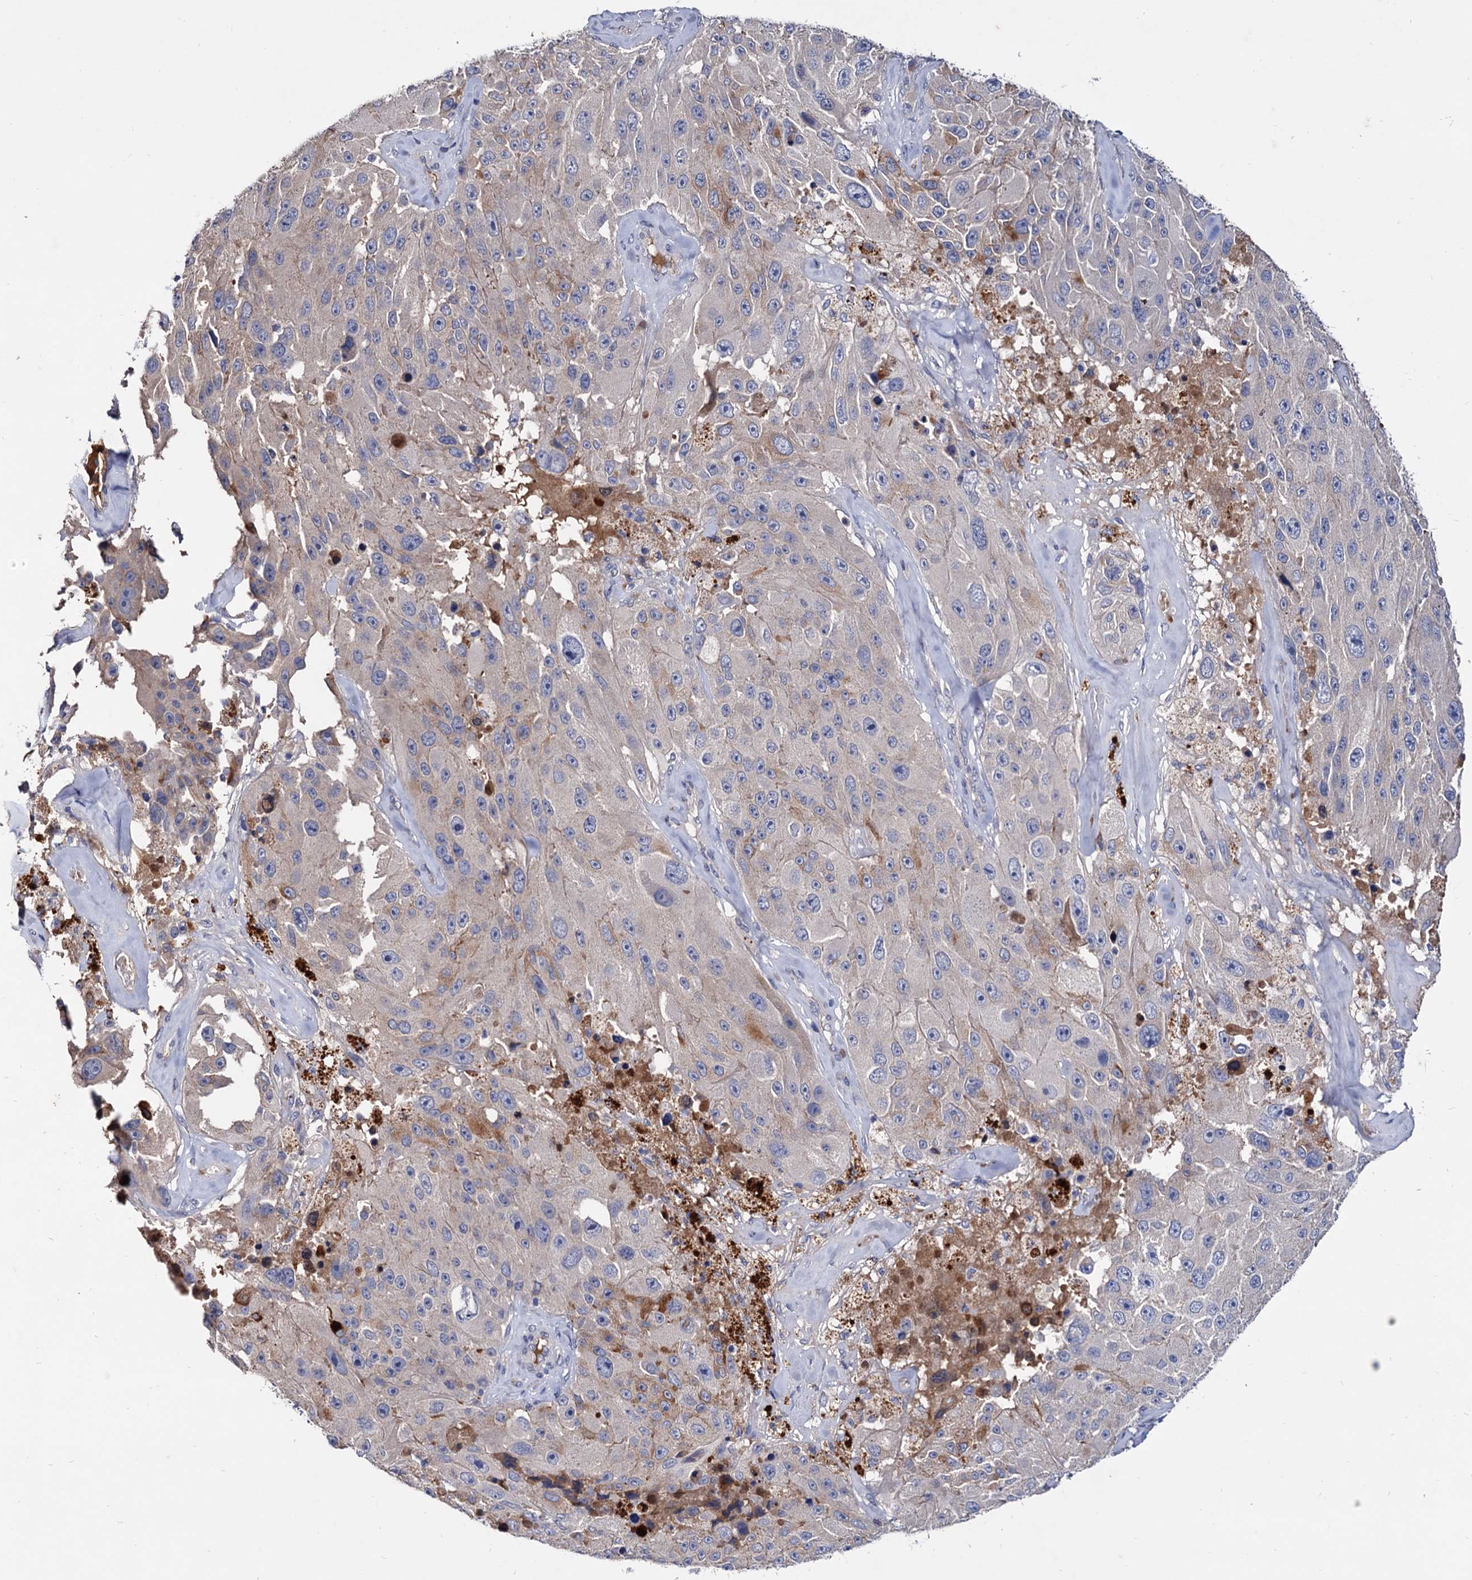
{"staining": {"intensity": "moderate", "quantity": "<25%", "location": "cytoplasmic/membranous"}, "tissue": "melanoma", "cell_type": "Tumor cells", "image_type": "cancer", "snomed": [{"axis": "morphology", "description": "Malignant melanoma, Metastatic site"}, {"axis": "topography", "description": "Lymph node"}], "caption": "A micrograph of malignant melanoma (metastatic site) stained for a protein demonstrates moderate cytoplasmic/membranous brown staining in tumor cells.", "gene": "NPAS4", "patient": {"sex": "male", "age": 62}}